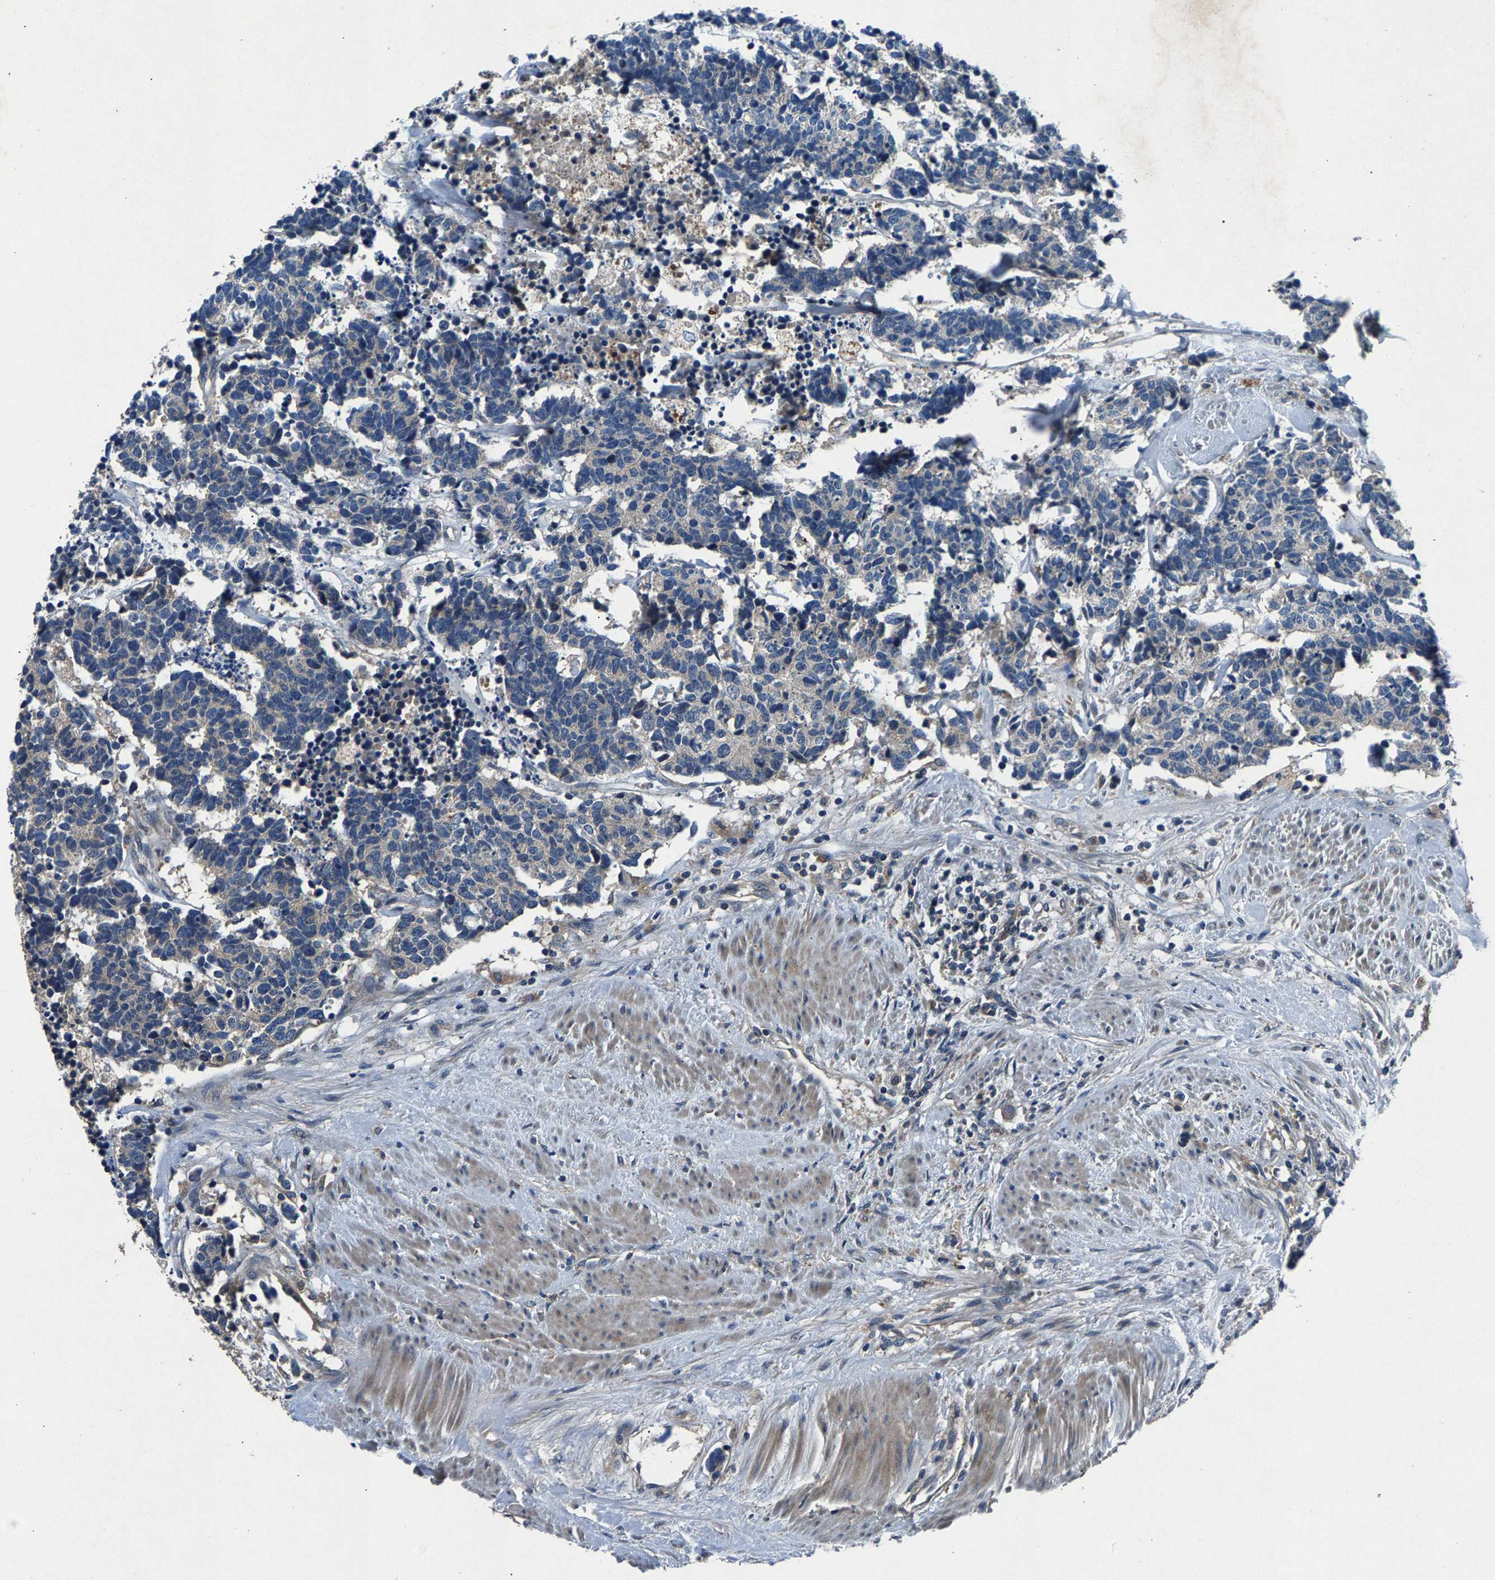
{"staining": {"intensity": "negative", "quantity": "none", "location": "none"}, "tissue": "carcinoid", "cell_type": "Tumor cells", "image_type": "cancer", "snomed": [{"axis": "morphology", "description": "Carcinoma, NOS"}, {"axis": "morphology", "description": "Carcinoid, malignant, NOS"}, {"axis": "topography", "description": "Urinary bladder"}], "caption": "The histopathology image shows no staining of tumor cells in carcinoma.", "gene": "PRXL2C", "patient": {"sex": "male", "age": 57}}